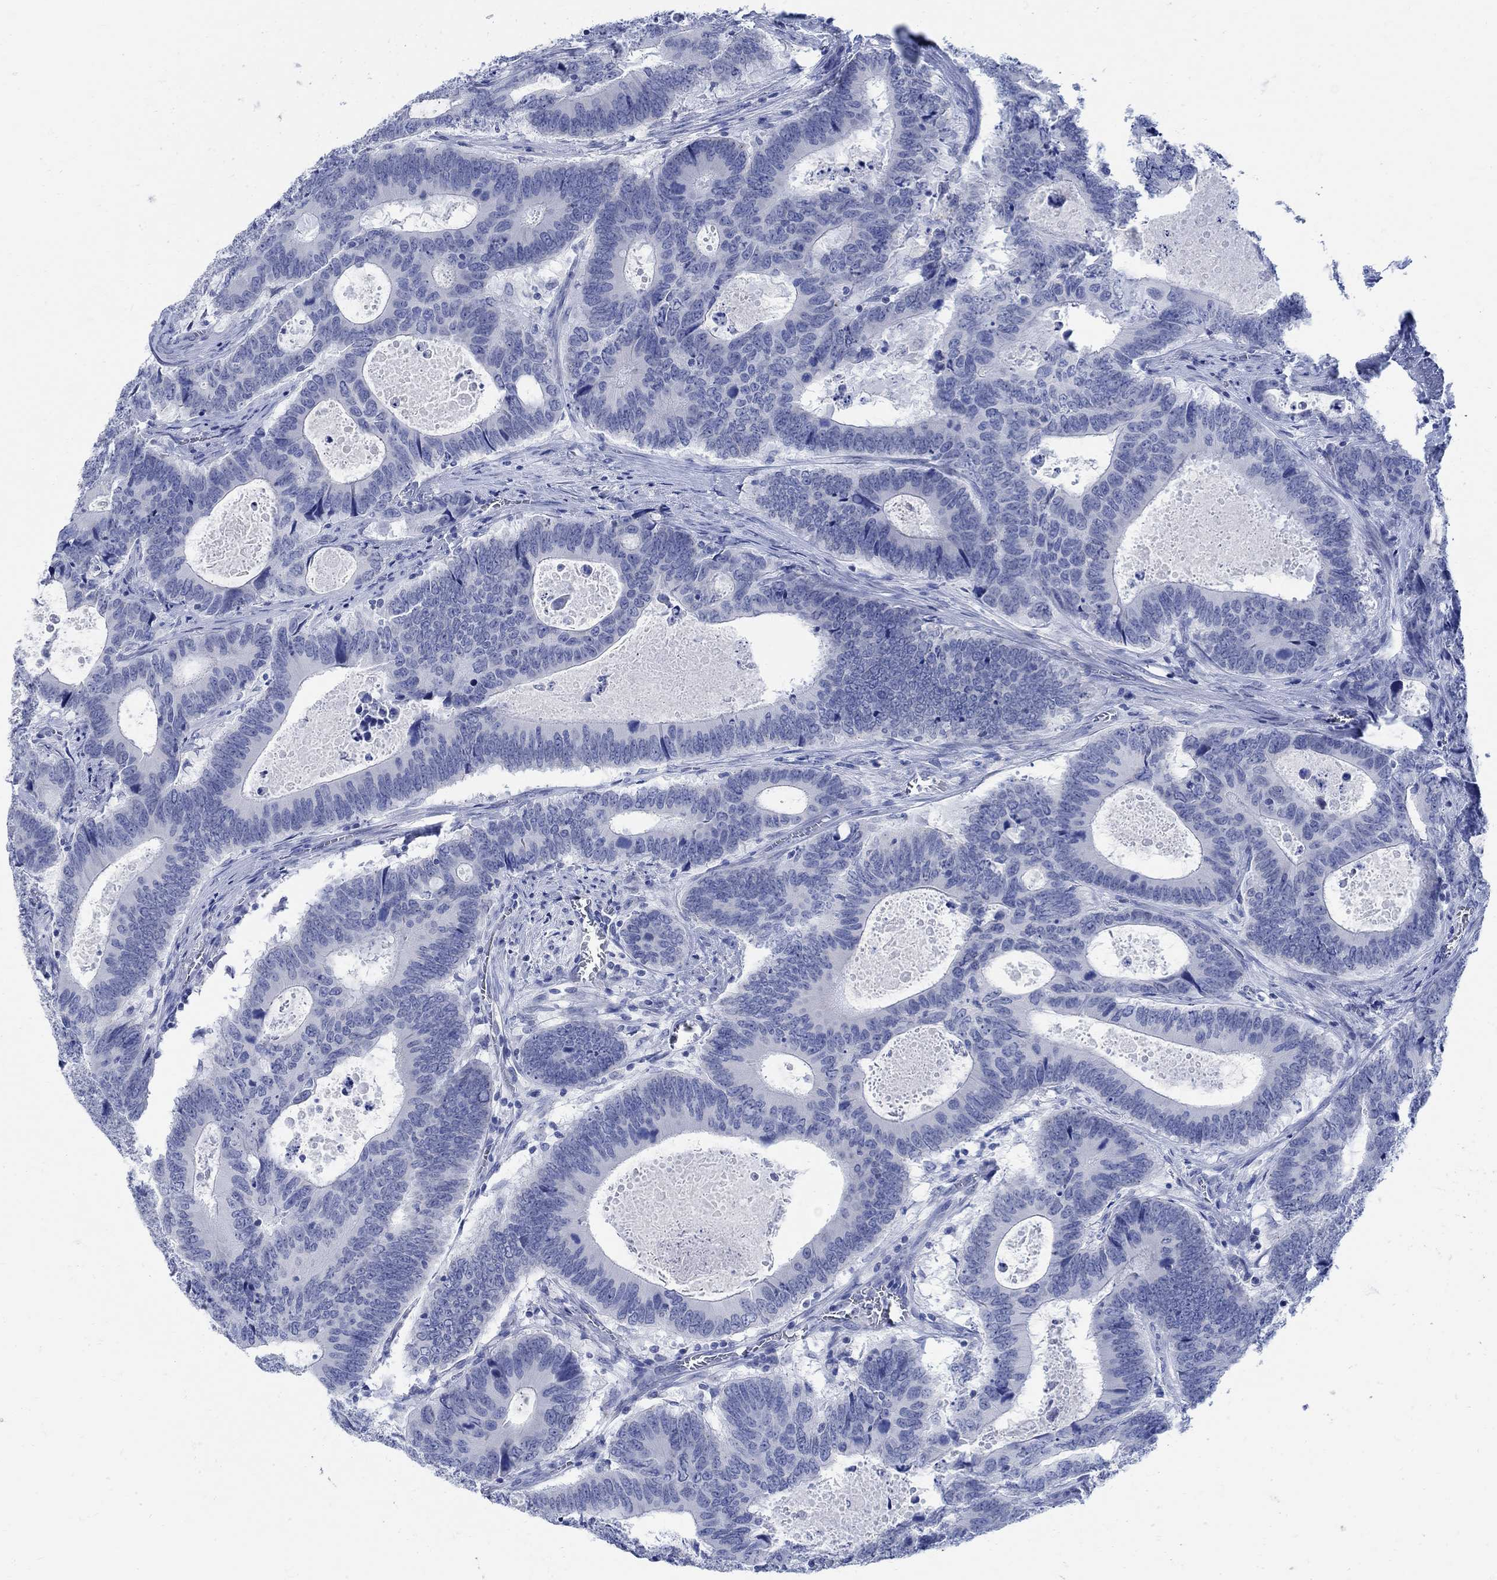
{"staining": {"intensity": "negative", "quantity": "none", "location": "none"}, "tissue": "colorectal cancer", "cell_type": "Tumor cells", "image_type": "cancer", "snomed": [{"axis": "morphology", "description": "Adenocarcinoma, NOS"}, {"axis": "topography", "description": "Colon"}], "caption": "This is a photomicrograph of immunohistochemistry staining of adenocarcinoma (colorectal), which shows no expression in tumor cells. (DAB (3,3'-diaminobenzidine) IHC visualized using brightfield microscopy, high magnification).", "gene": "CAMK2N1", "patient": {"sex": "female", "age": 82}}